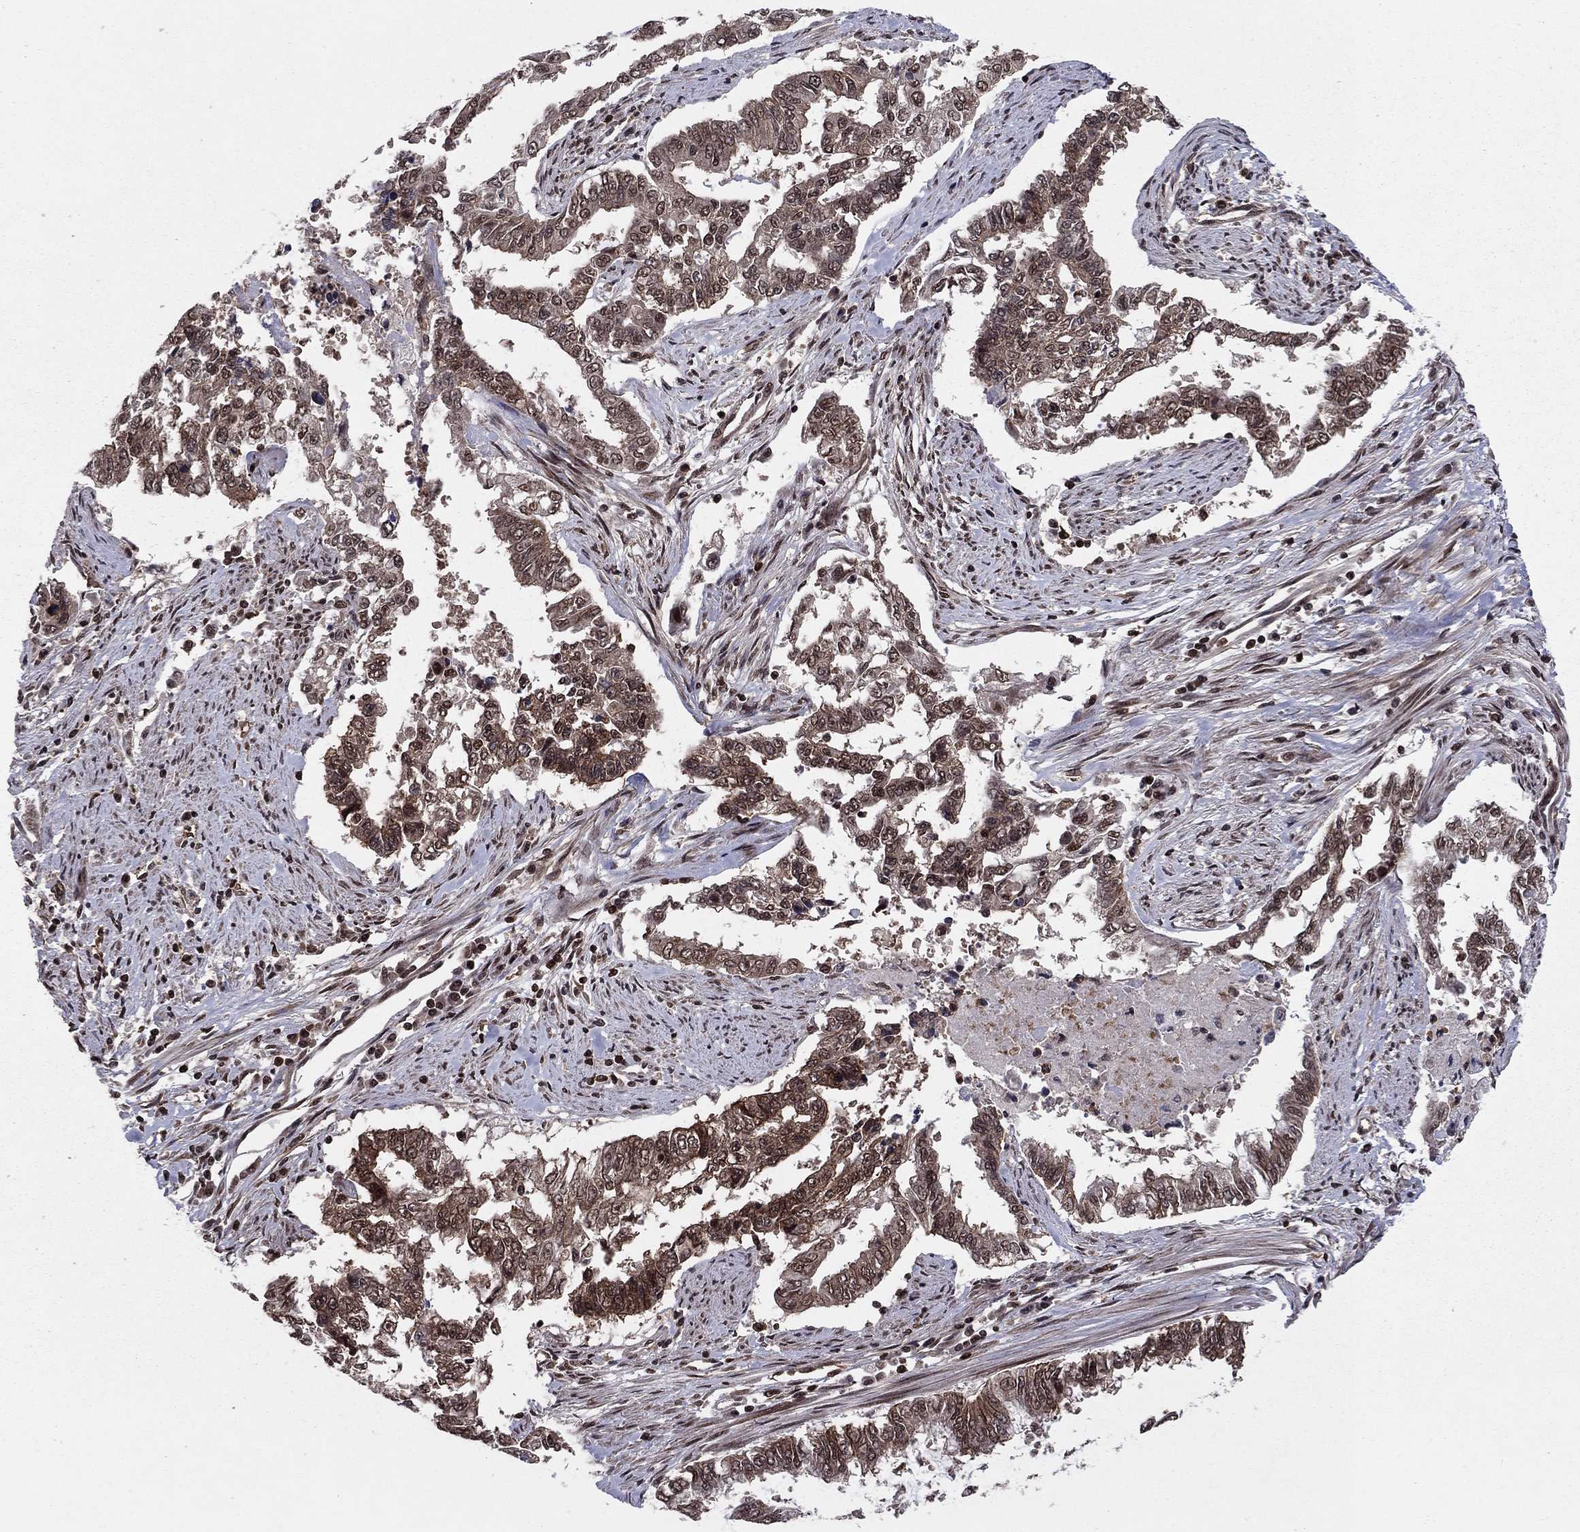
{"staining": {"intensity": "strong", "quantity": "<25%", "location": "cytoplasmic/membranous"}, "tissue": "endometrial cancer", "cell_type": "Tumor cells", "image_type": "cancer", "snomed": [{"axis": "morphology", "description": "Adenocarcinoma, NOS"}, {"axis": "topography", "description": "Uterus"}], "caption": "Immunohistochemistry (DAB (3,3'-diaminobenzidine)) staining of endometrial cancer (adenocarcinoma) shows strong cytoplasmic/membranous protein expression in approximately <25% of tumor cells.", "gene": "SSX2IP", "patient": {"sex": "female", "age": 59}}